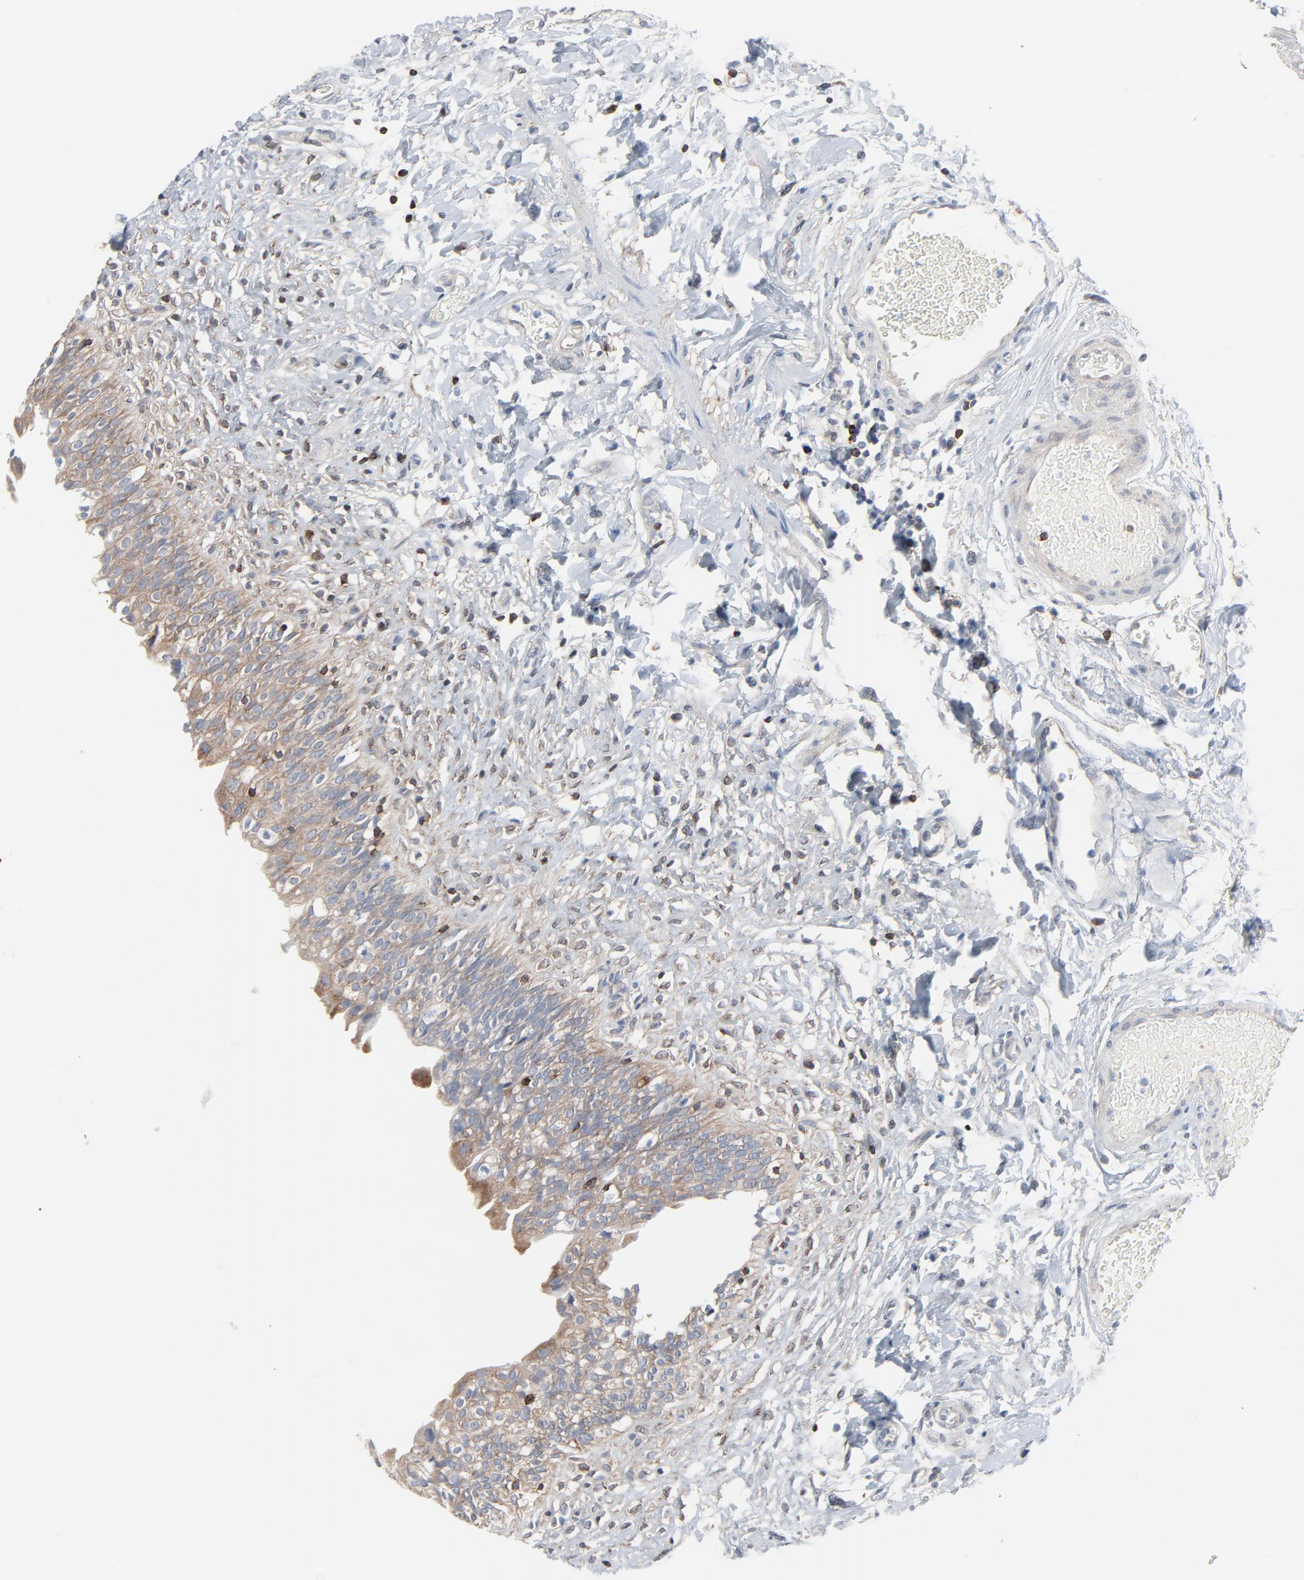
{"staining": {"intensity": "moderate", "quantity": ">75%", "location": "cytoplasmic/membranous"}, "tissue": "urinary bladder", "cell_type": "Urothelial cells", "image_type": "normal", "snomed": [{"axis": "morphology", "description": "Normal tissue, NOS"}, {"axis": "topography", "description": "Urinary bladder"}], "caption": "This image reveals IHC staining of unremarkable urinary bladder, with medium moderate cytoplasmic/membranous expression in about >75% of urothelial cells.", "gene": "OPTN", "patient": {"sex": "female", "age": 80}}